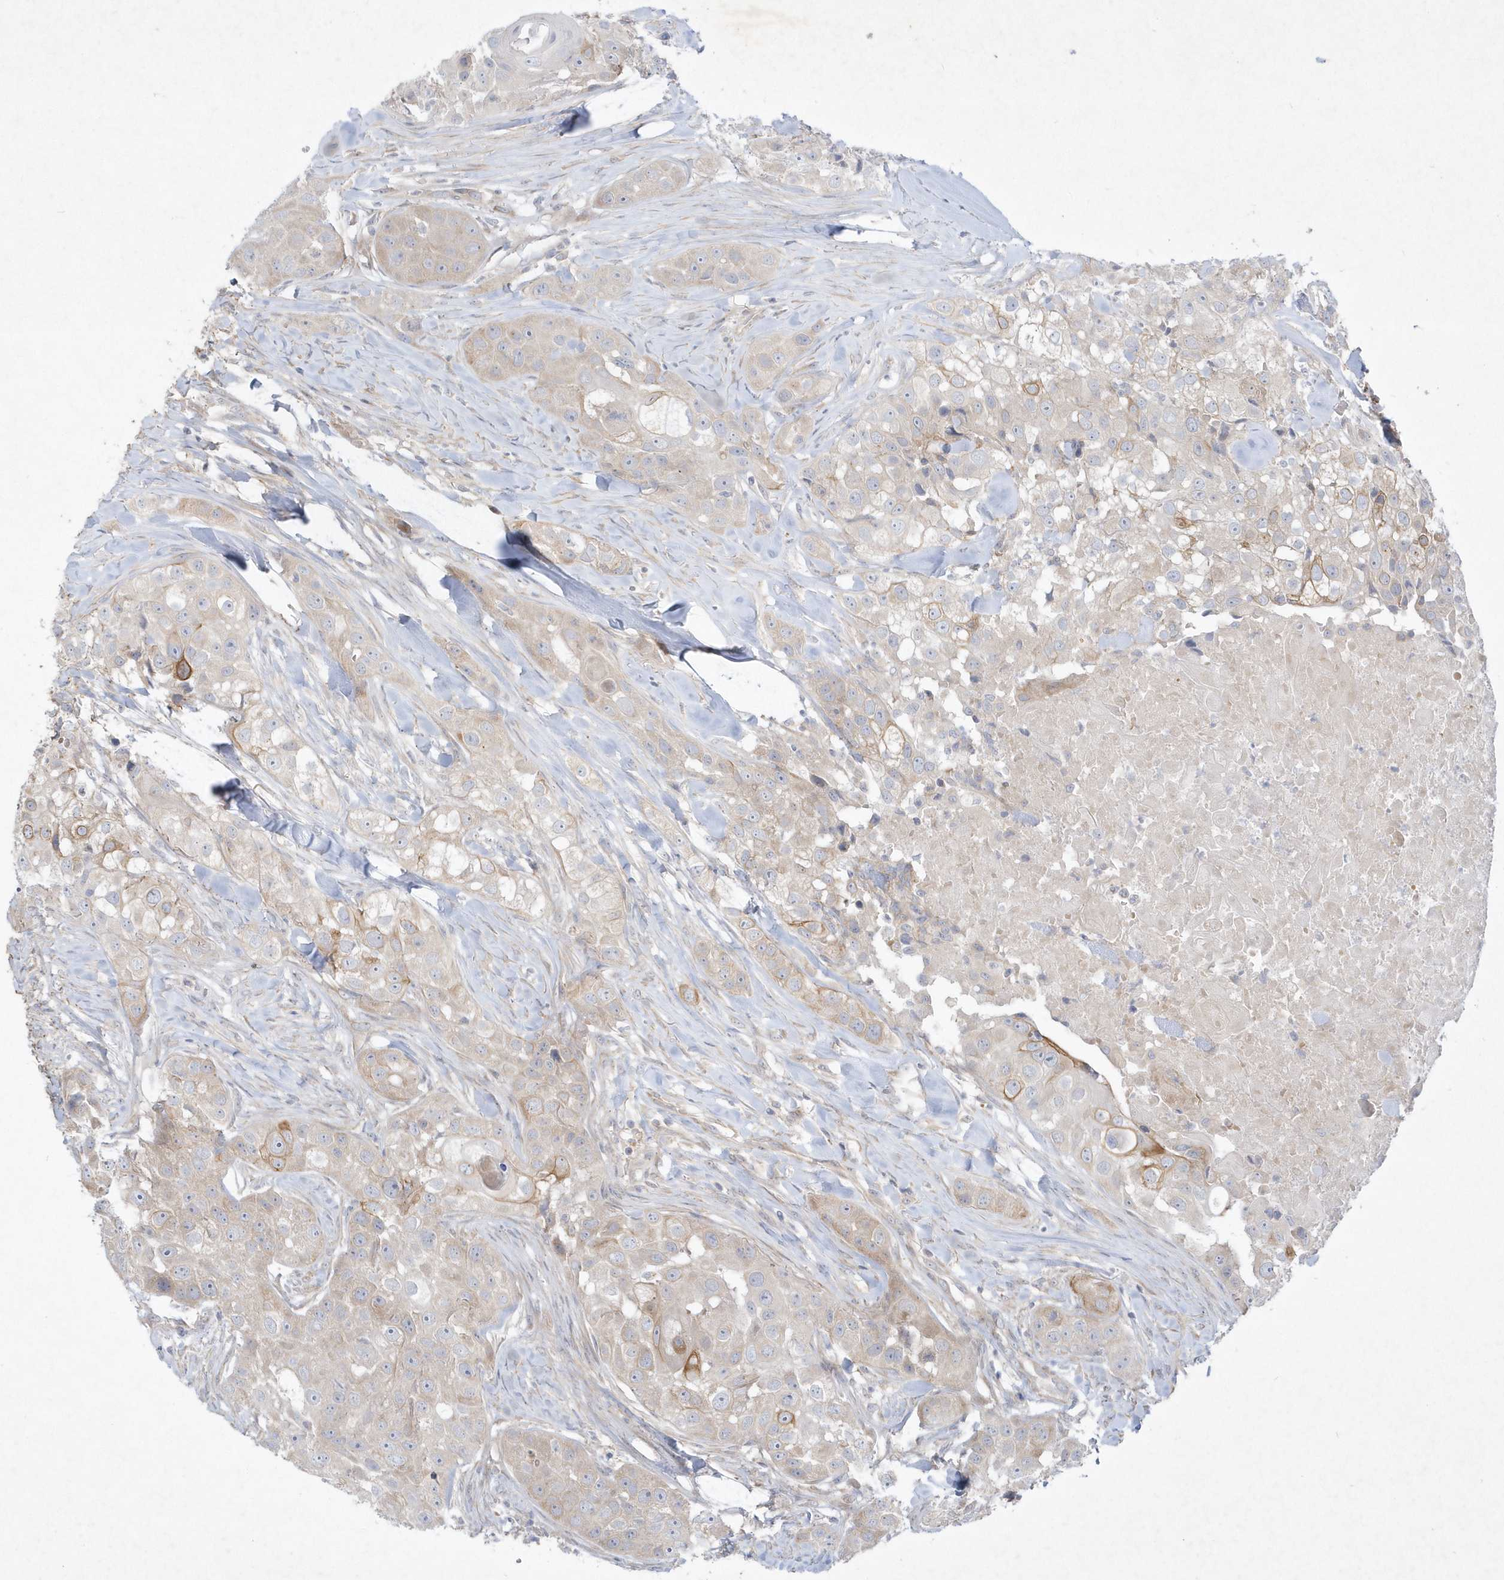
{"staining": {"intensity": "moderate", "quantity": "<25%", "location": "cytoplasmic/membranous"}, "tissue": "head and neck cancer", "cell_type": "Tumor cells", "image_type": "cancer", "snomed": [{"axis": "morphology", "description": "Normal tissue, NOS"}, {"axis": "morphology", "description": "Squamous cell carcinoma, NOS"}, {"axis": "topography", "description": "Skeletal muscle"}, {"axis": "topography", "description": "Head-Neck"}], "caption": "Tumor cells show low levels of moderate cytoplasmic/membranous positivity in approximately <25% of cells in human head and neck cancer (squamous cell carcinoma).", "gene": "LARS1", "patient": {"sex": "male", "age": 51}}